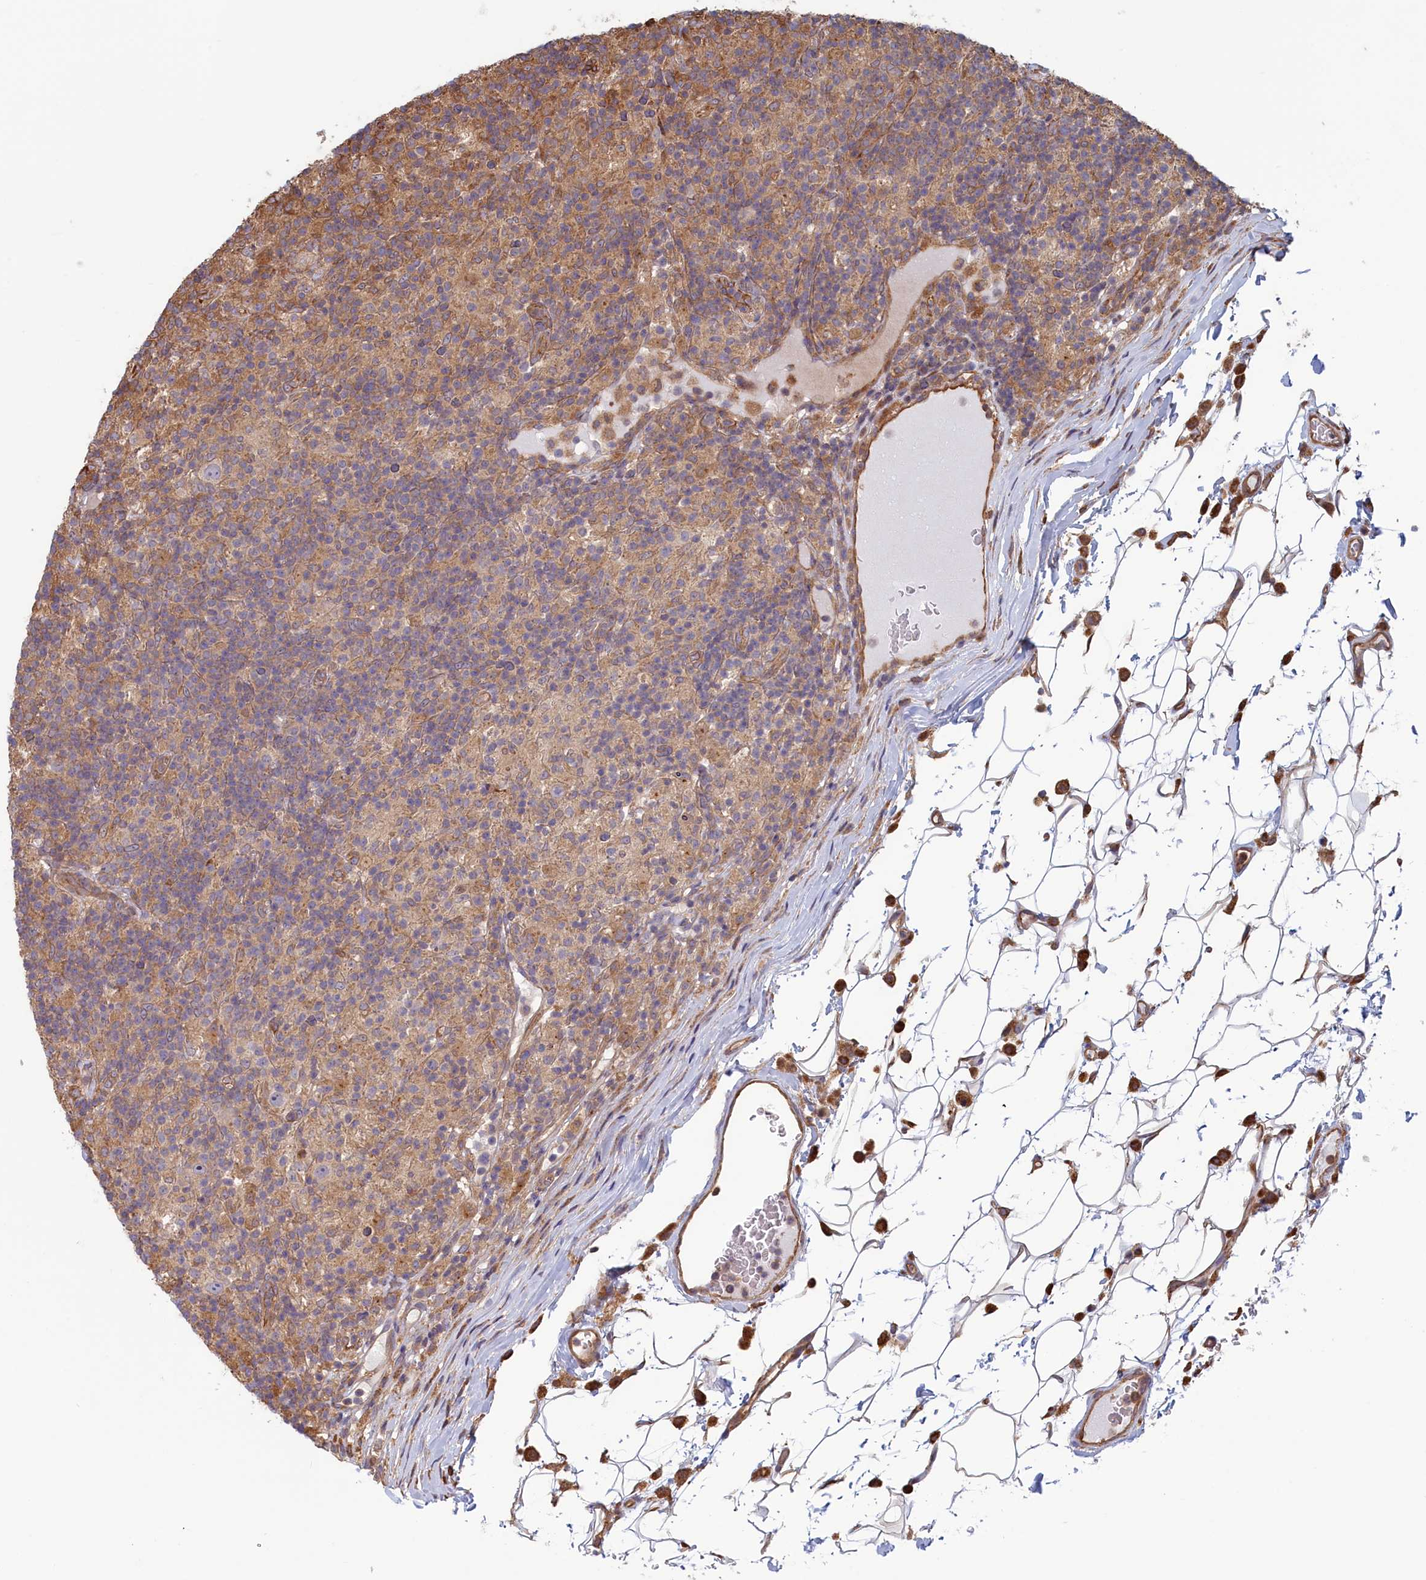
{"staining": {"intensity": "negative", "quantity": "none", "location": "none"}, "tissue": "lymphoma", "cell_type": "Tumor cells", "image_type": "cancer", "snomed": [{"axis": "morphology", "description": "Hodgkin's disease, NOS"}, {"axis": "topography", "description": "Lymph node"}], "caption": "This is a photomicrograph of immunohistochemistry (IHC) staining of Hodgkin's disease, which shows no expression in tumor cells. The staining is performed using DAB brown chromogen with nuclei counter-stained in using hematoxylin.", "gene": "RILPL1", "patient": {"sex": "male", "age": 70}}